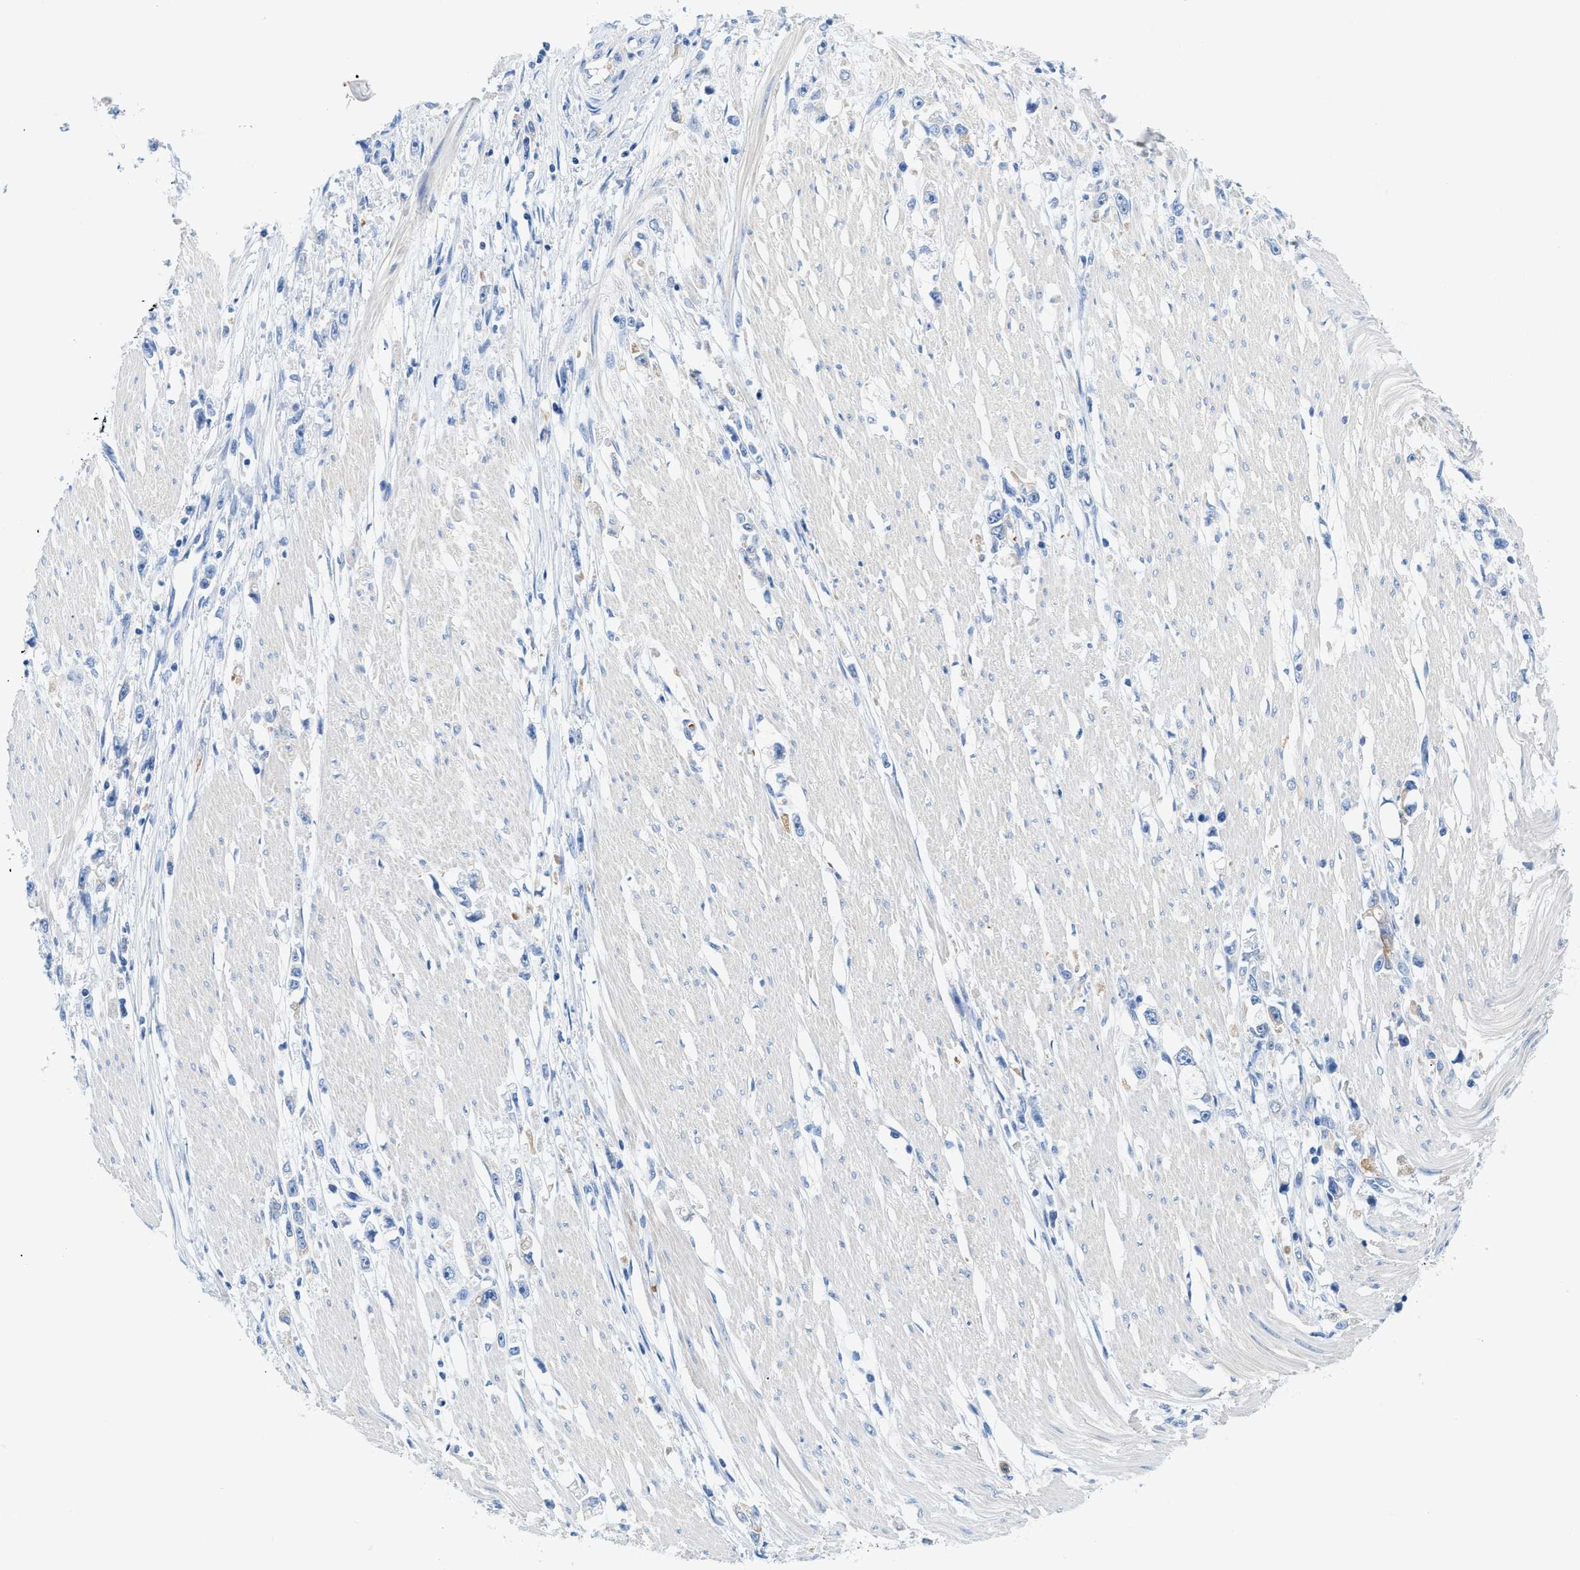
{"staining": {"intensity": "negative", "quantity": "none", "location": "none"}, "tissue": "stomach cancer", "cell_type": "Tumor cells", "image_type": "cancer", "snomed": [{"axis": "morphology", "description": "Adenocarcinoma, NOS"}, {"axis": "topography", "description": "Stomach"}], "caption": "Tumor cells are negative for protein expression in human adenocarcinoma (stomach).", "gene": "BPGM", "patient": {"sex": "female", "age": 59}}